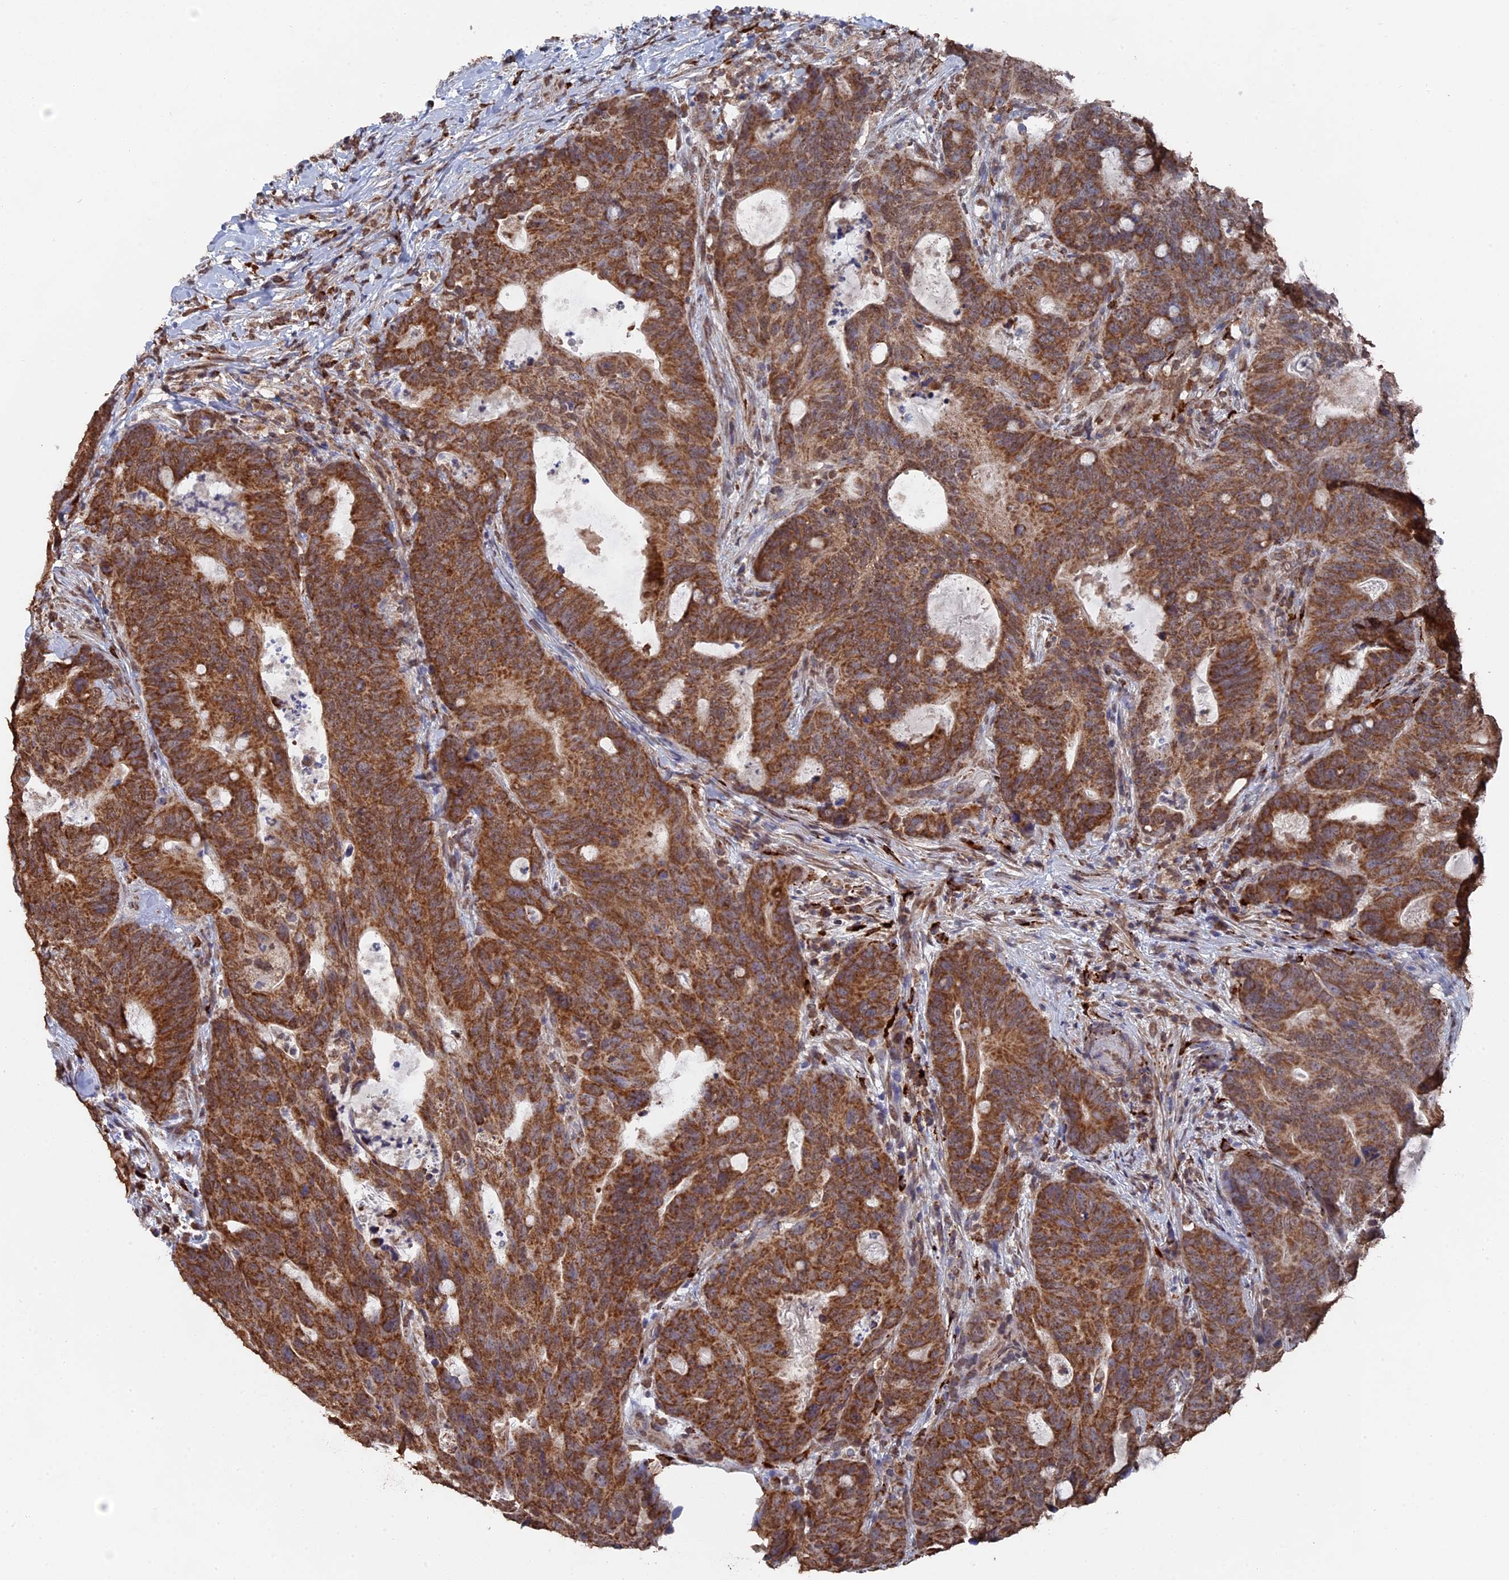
{"staining": {"intensity": "moderate", "quantity": ">75%", "location": "cytoplasmic/membranous"}, "tissue": "colorectal cancer", "cell_type": "Tumor cells", "image_type": "cancer", "snomed": [{"axis": "morphology", "description": "Adenocarcinoma, NOS"}, {"axis": "topography", "description": "Colon"}], "caption": "Colorectal cancer (adenocarcinoma) stained with a protein marker shows moderate staining in tumor cells.", "gene": "SMG9", "patient": {"sex": "female", "age": 82}}